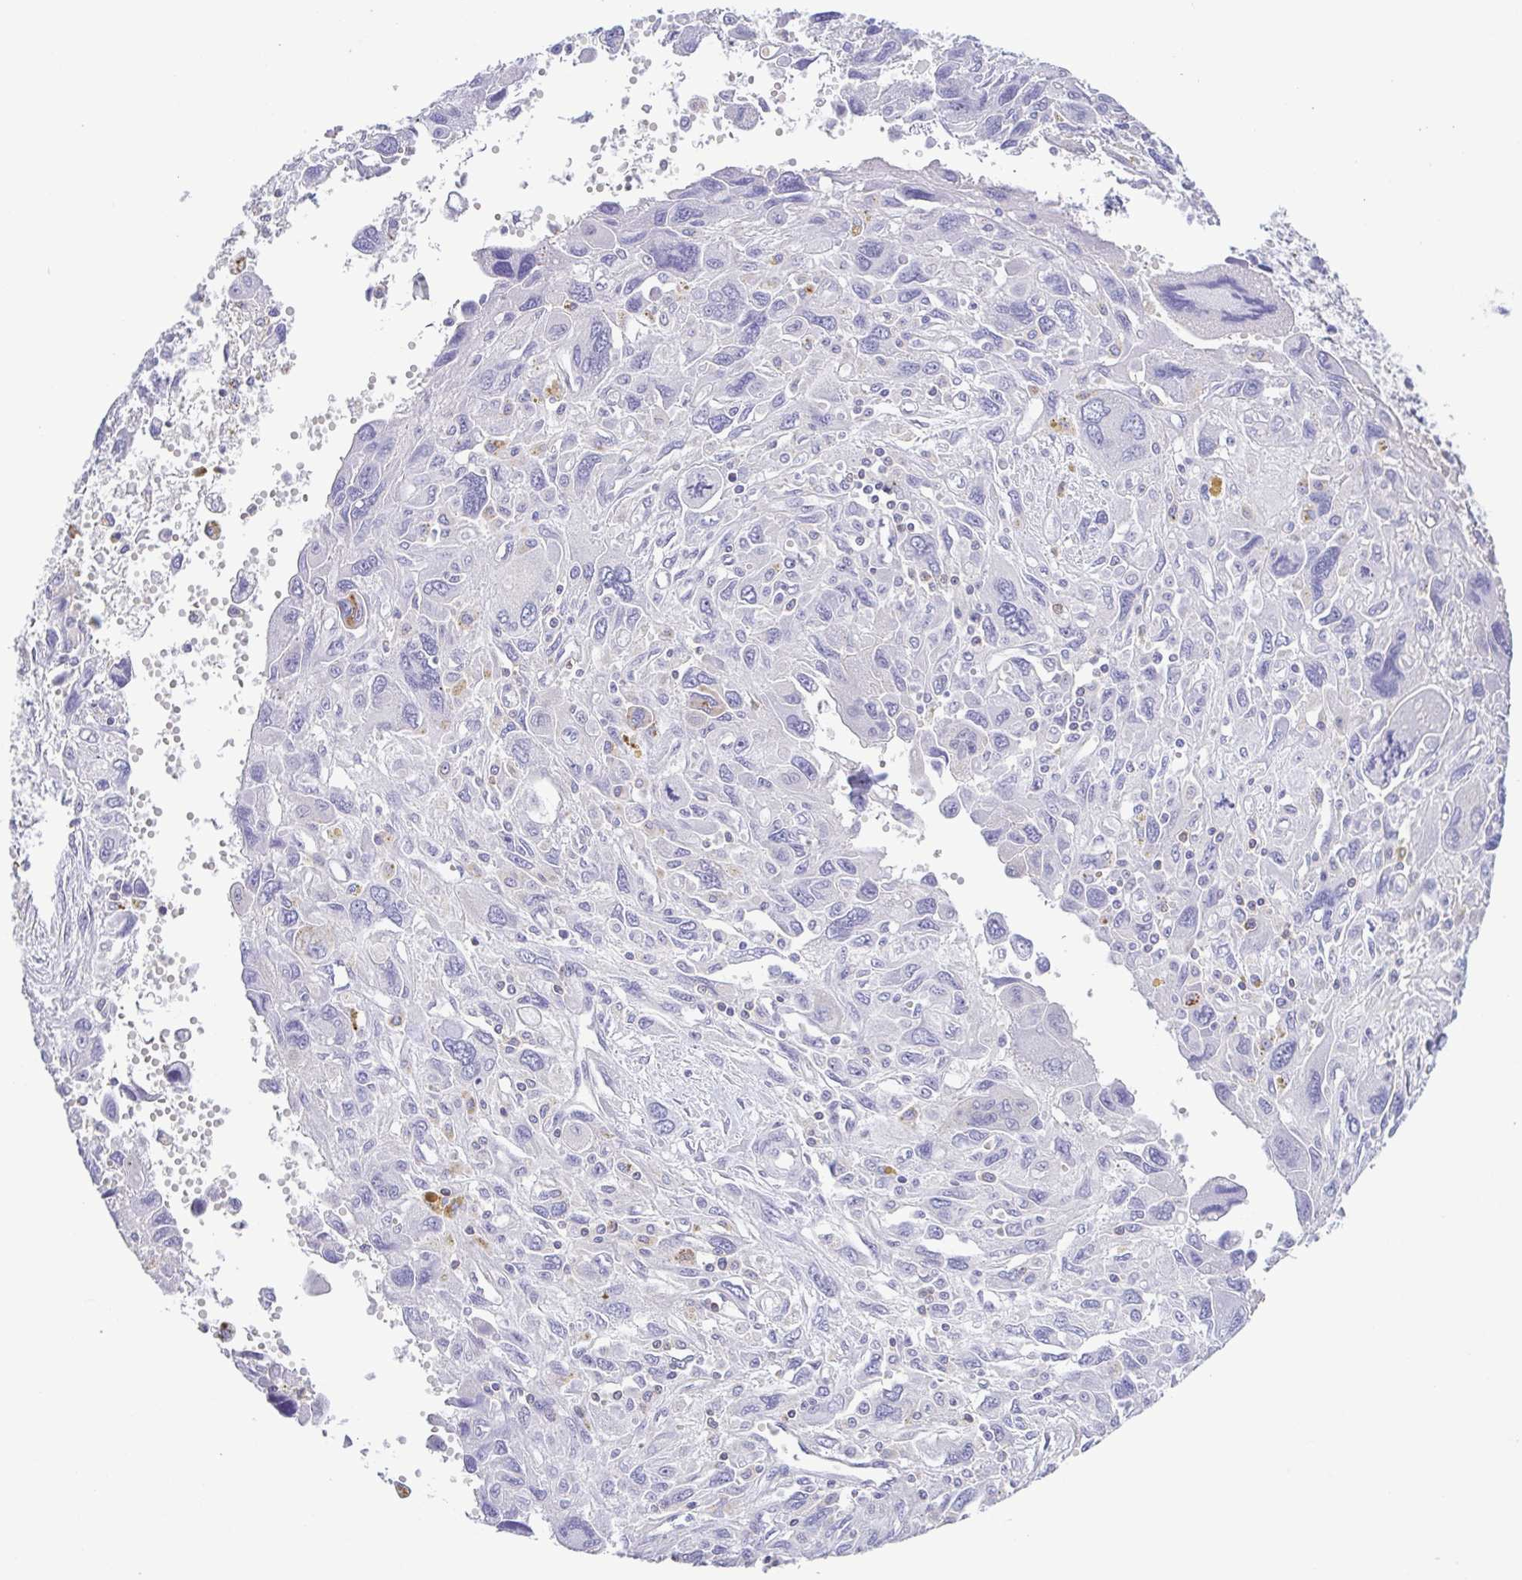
{"staining": {"intensity": "negative", "quantity": "none", "location": "none"}, "tissue": "pancreatic cancer", "cell_type": "Tumor cells", "image_type": "cancer", "snomed": [{"axis": "morphology", "description": "Adenocarcinoma, NOS"}, {"axis": "topography", "description": "Pancreas"}], "caption": "A high-resolution photomicrograph shows immunohistochemistry staining of adenocarcinoma (pancreatic), which displays no significant positivity in tumor cells. (Stains: DAB immunohistochemistry (IHC) with hematoxylin counter stain, Microscopy: brightfield microscopy at high magnification).", "gene": "PGLYRP1", "patient": {"sex": "female", "age": 47}}